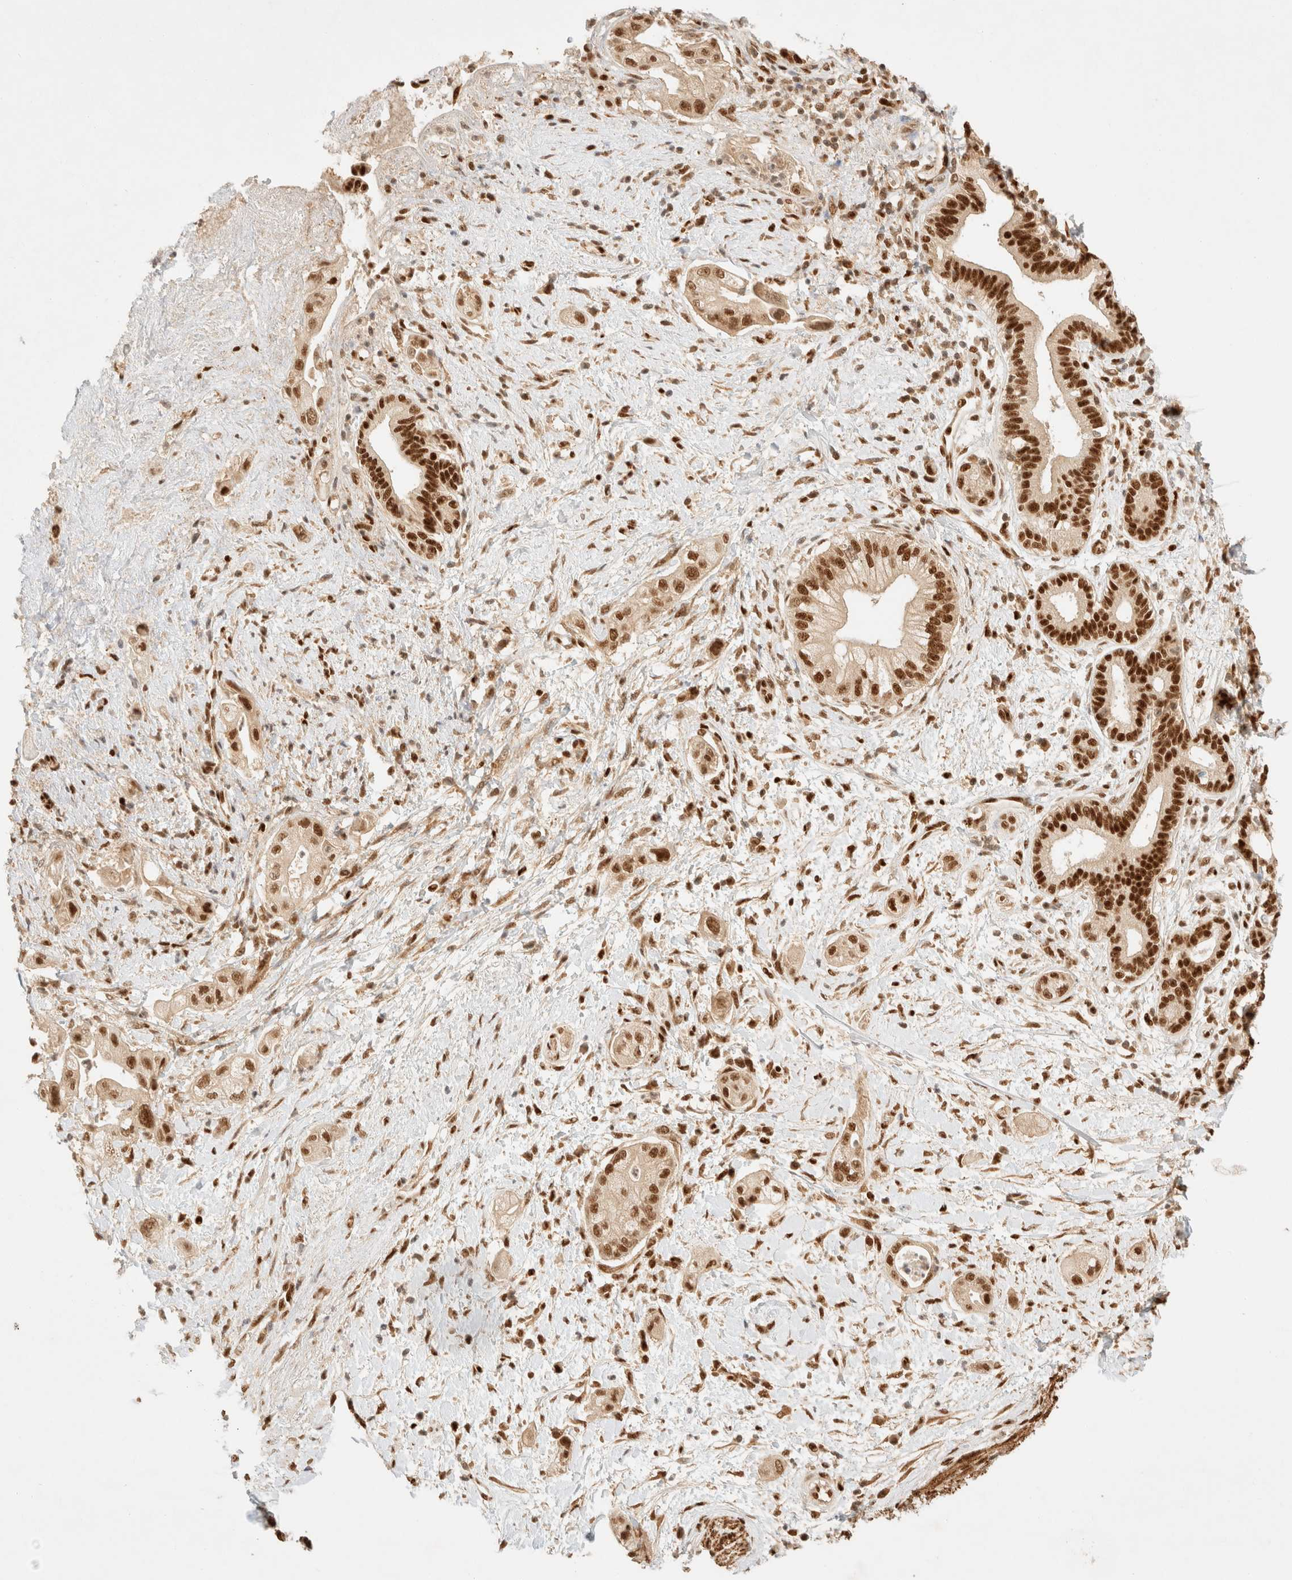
{"staining": {"intensity": "strong", "quantity": ">75%", "location": "nuclear"}, "tissue": "pancreatic cancer", "cell_type": "Tumor cells", "image_type": "cancer", "snomed": [{"axis": "morphology", "description": "Adenocarcinoma, NOS"}, {"axis": "topography", "description": "Pancreas"}], "caption": "Immunohistochemical staining of human pancreatic cancer displays strong nuclear protein positivity in about >75% of tumor cells. (DAB (3,3'-diaminobenzidine) = brown stain, brightfield microscopy at high magnification).", "gene": "ZNF768", "patient": {"sex": "male", "age": 58}}